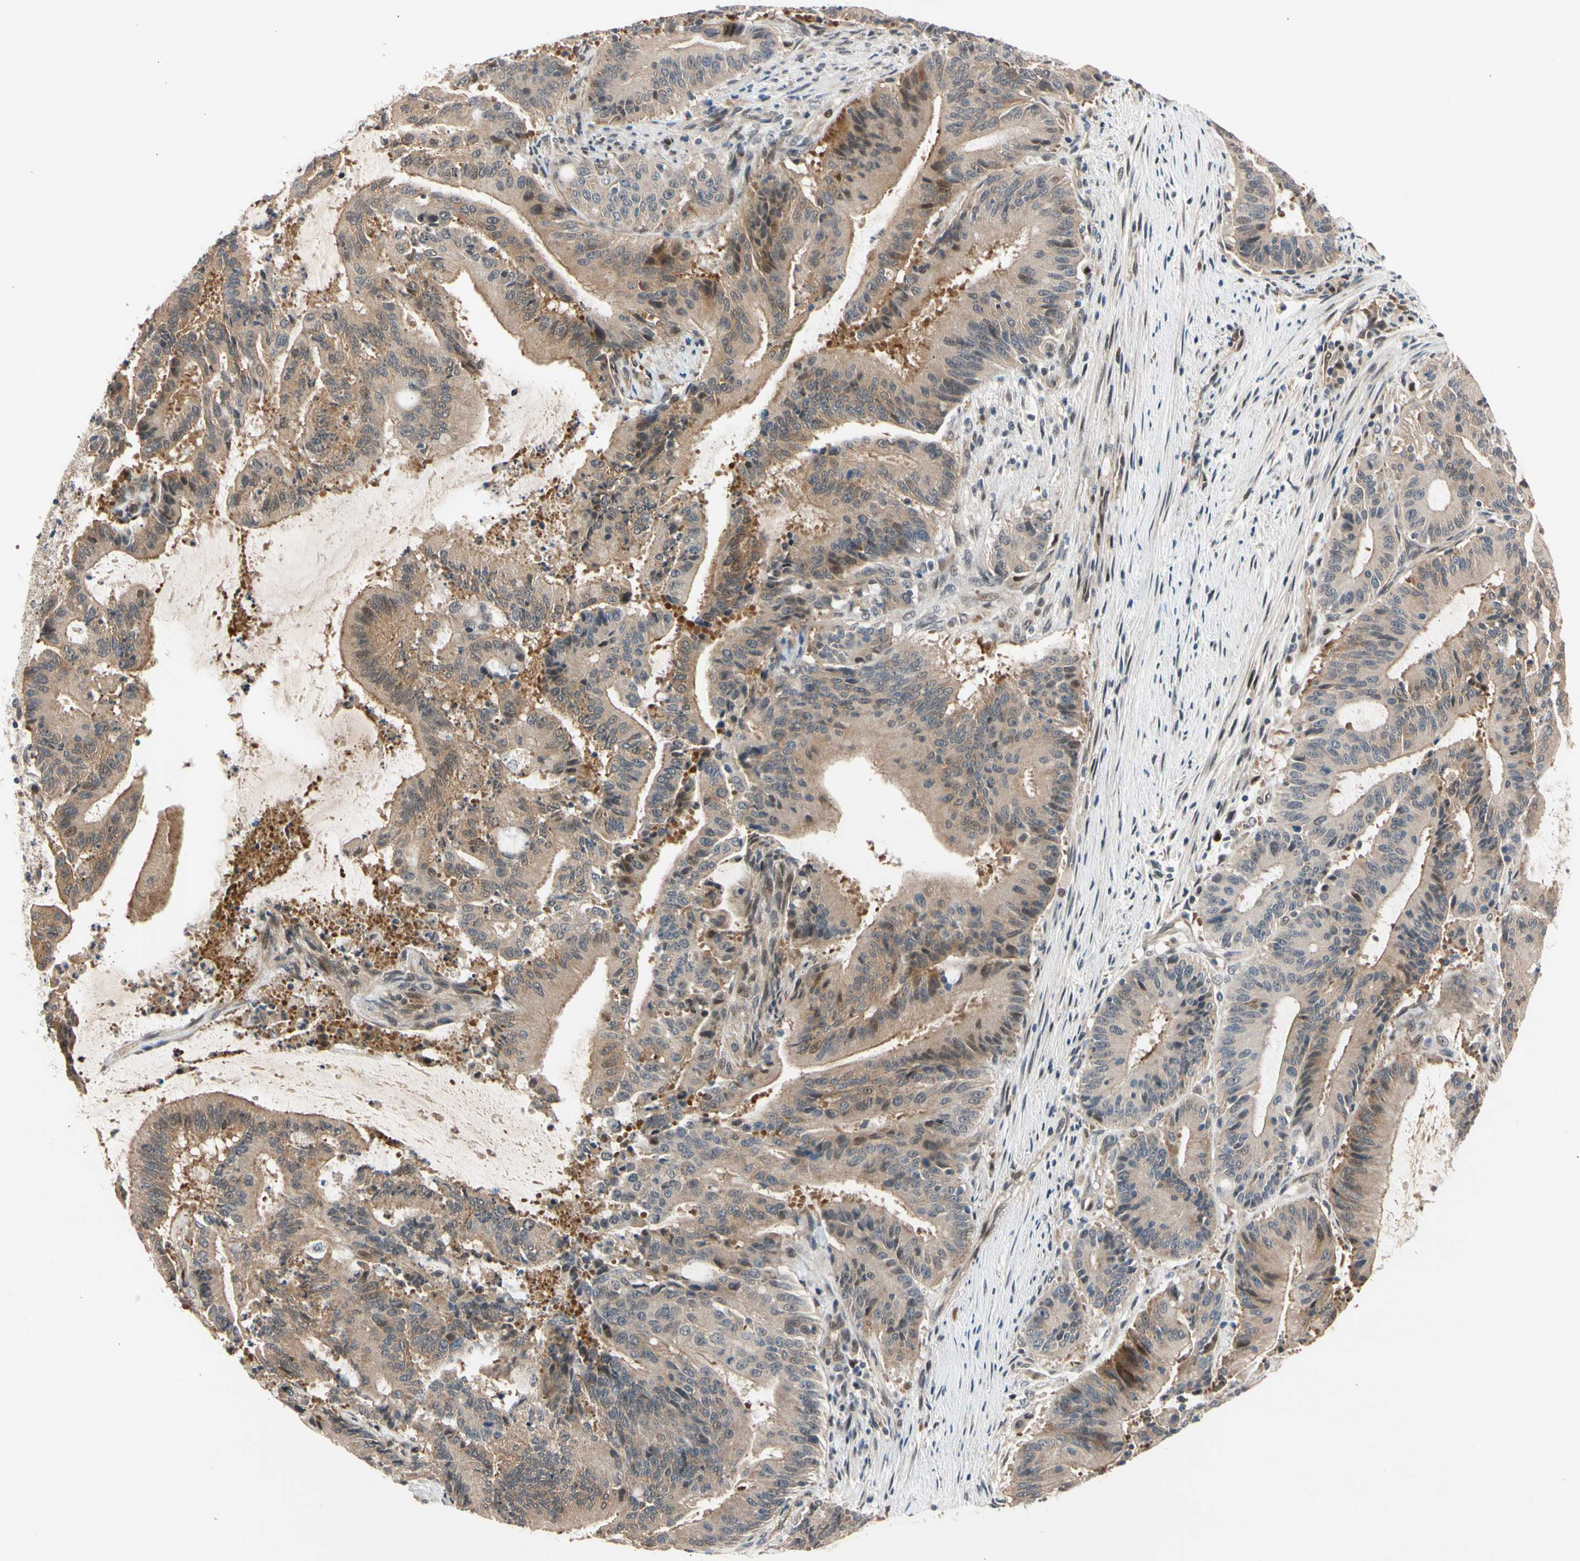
{"staining": {"intensity": "moderate", "quantity": ">75%", "location": "cytoplasmic/membranous"}, "tissue": "liver cancer", "cell_type": "Tumor cells", "image_type": "cancer", "snomed": [{"axis": "morphology", "description": "Cholangiocarcinoma"}, {"axis": "topography", "description": "Liver"}], "caption": "The micrograph shows staining of liver cholangiocarcinoma, revealing moderate cytoplasmic/membranous protein expression (brown color) within tumor cells.", "gene": "NGEF", "patient": {"sex": "female", "age": 73}}